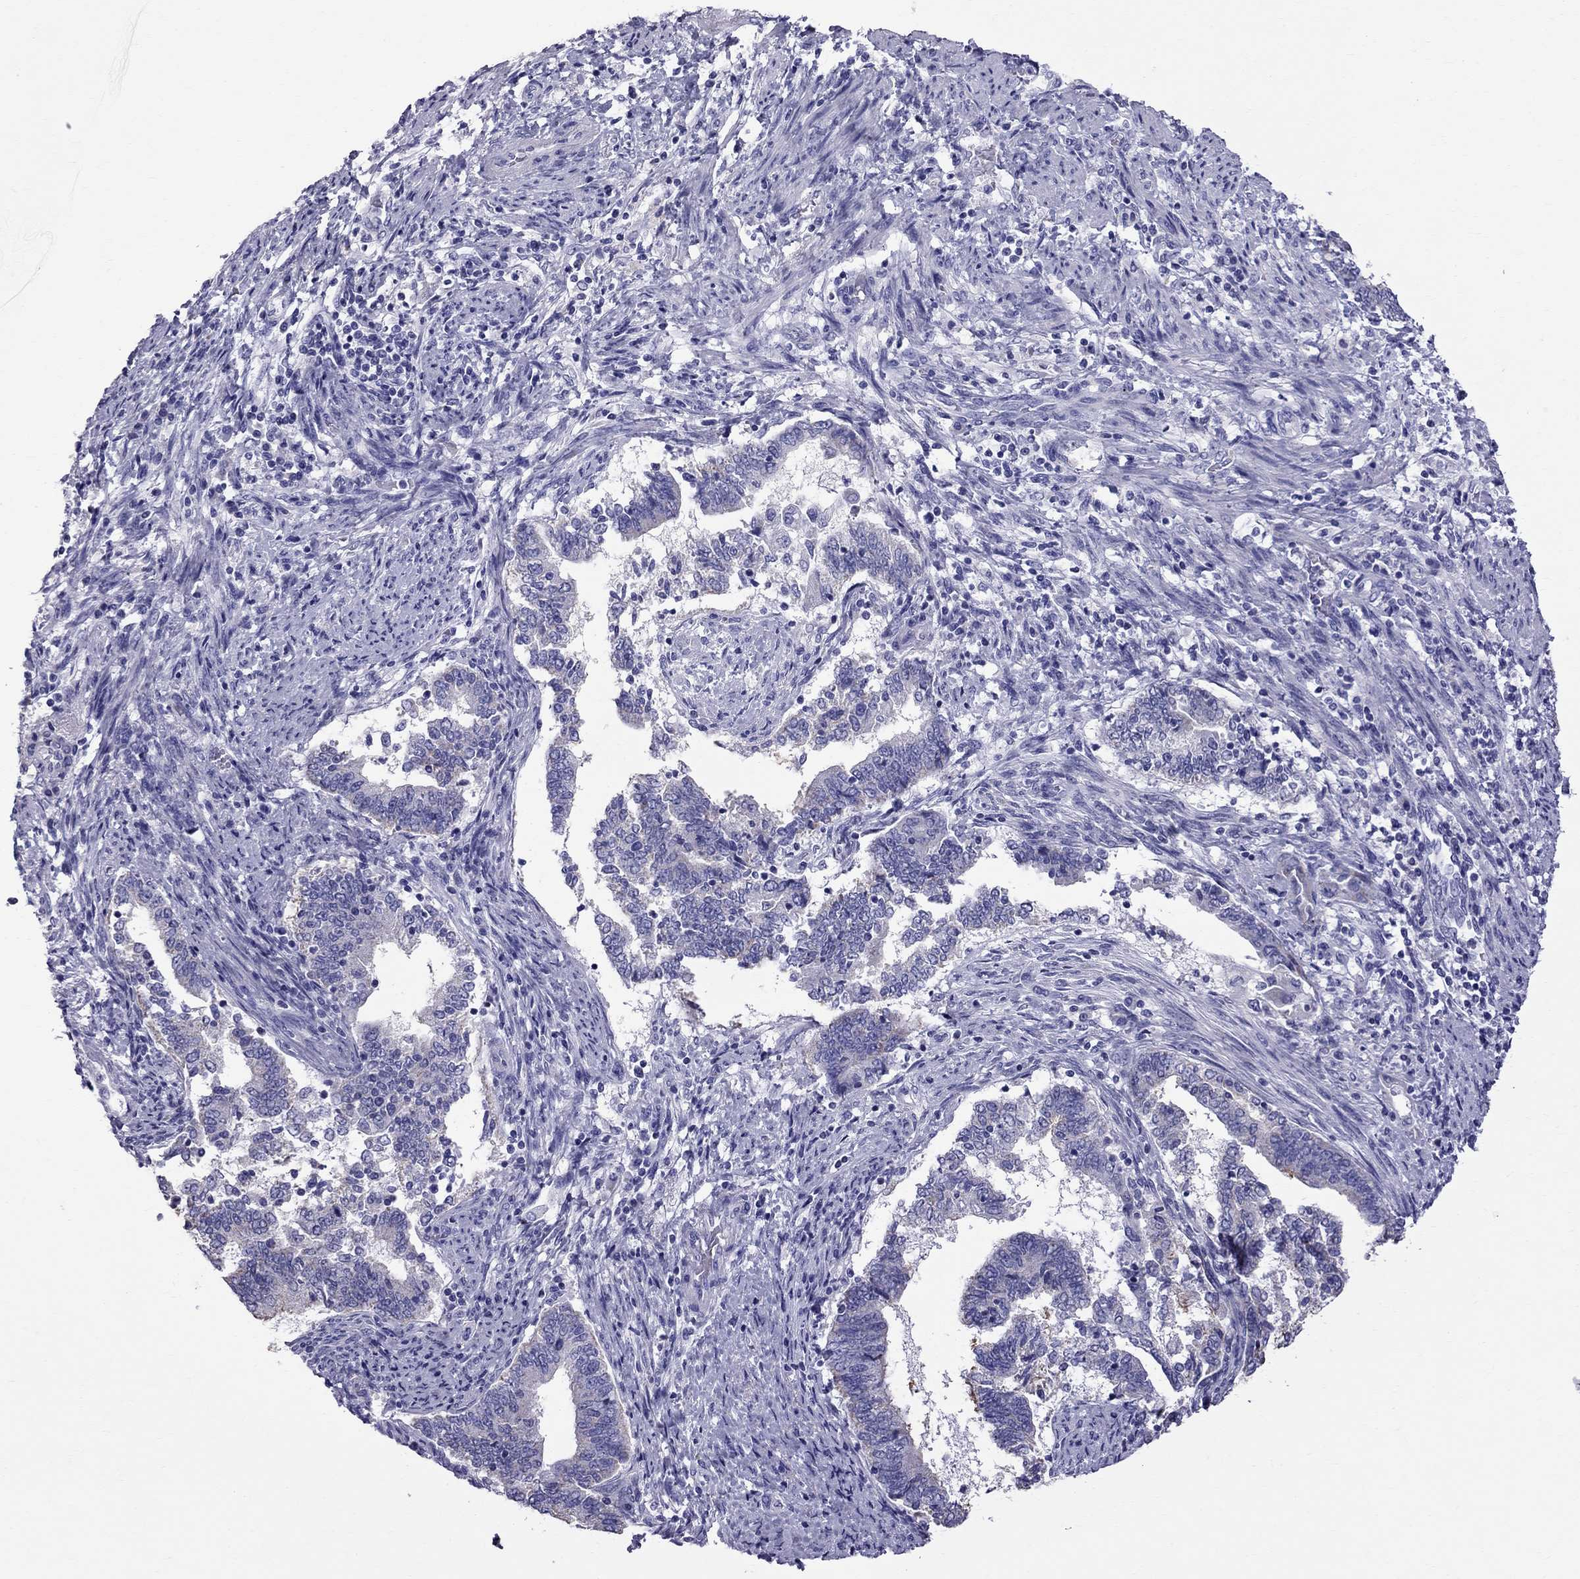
{"staining": {"intensity": "negative", "quantity": "none", "location": "none"}, "tissue": "endometrial cancer", "cell_type": "Tumor cells", "image_type": "cancer", "snomed": [{"axis": "morphology", "description": "Adenocarcinoma, NOS"}, {"axis": "topography", "description": "Endometrium"}], "caption": "The IHC image has no significant expression in tumor cells of endometrial cancer tissue. (DAB IHC, high magnification).", "gene": "TTLL13", "patient": {"sex": "female", "age": 65}}